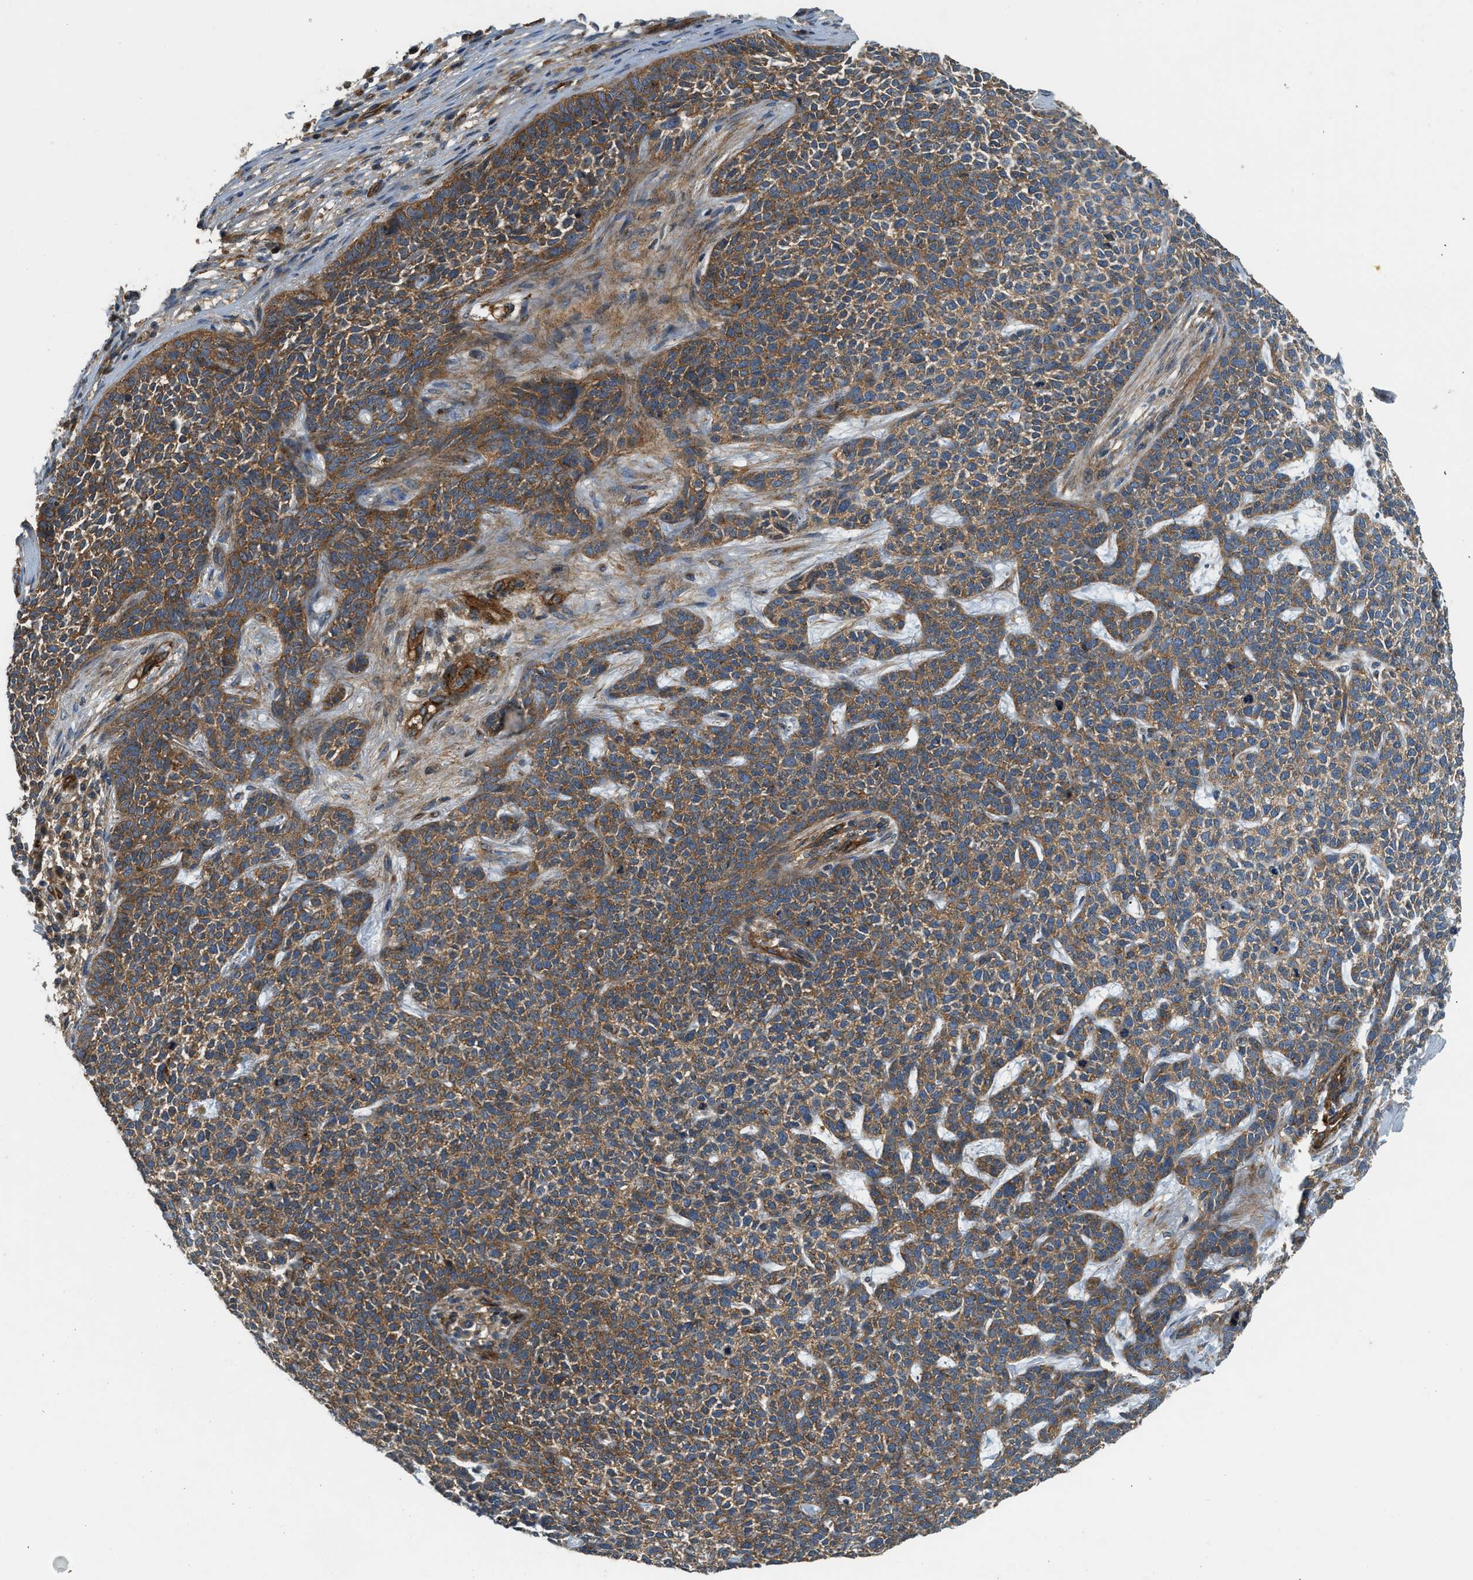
{"staining": {"intensity": "moderate", "quantity": ">75%", "location": "cytoplasmic/membranous"}, "tissue": "skin cancer", "cell_type": "Tumor cells", "image_type": "cancer", "snomed": [{"axis": "morphology", "description": "Basal cell carcinoma"}, {"axis": "topography", "description": "Skin"}], "caption": "Protein analysis of skin basal cell carcinoma tissue demonstrates moderate cytoplasmic/membranous staining in approximately >75% of tumor cells. (DAB (3,3'-diaminobenzidine) = brown stain, brightfield microscopy at high magnification).", "gene": "HIP1", "patient": {"sex": "female", "age": 84}}